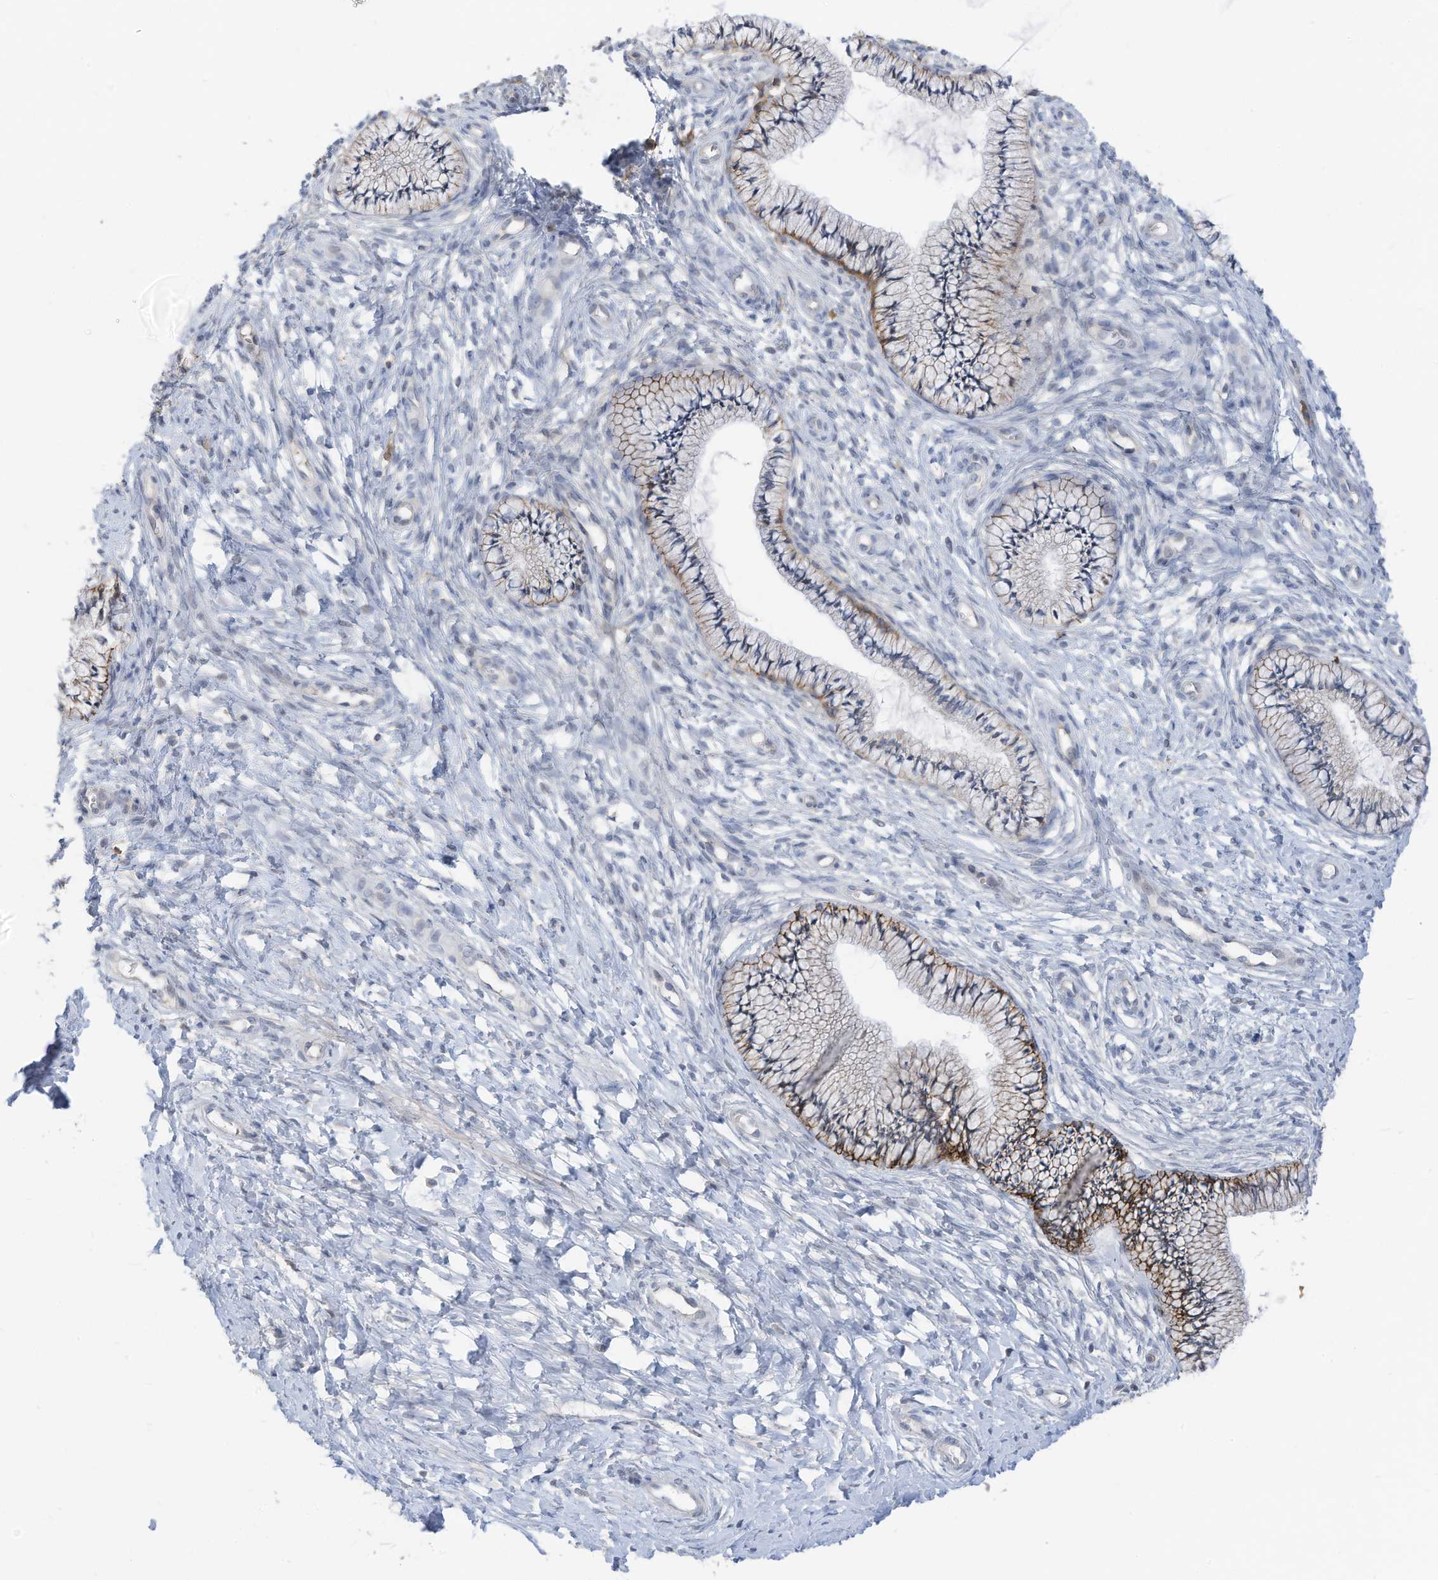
{"staining": {"intensity": "moderate", "quantity": ">75%", "location": "cytoplasmic/membranous"}, "tissue": "cervix", "cell_type": "Glandular cells", "image_type": "normal", "snomed": [{"axis": "morphology", "description": "Normal tissue, NOS"}, {"axis": "topography", "description": "Cervix"}], "caption": "Immunohistochemistry (IHC) image of normal cervix: cervix stained using immunohistochemistry (IHC) exhibits medium levels of moderate protein expression localized specifically in the cytoplasmic/membranous of glandular cells, appearing as a cytoplasmic/membranous brown color.", "gene": "SLC1A5", "patient": {"sex": "female", "age": 36}}